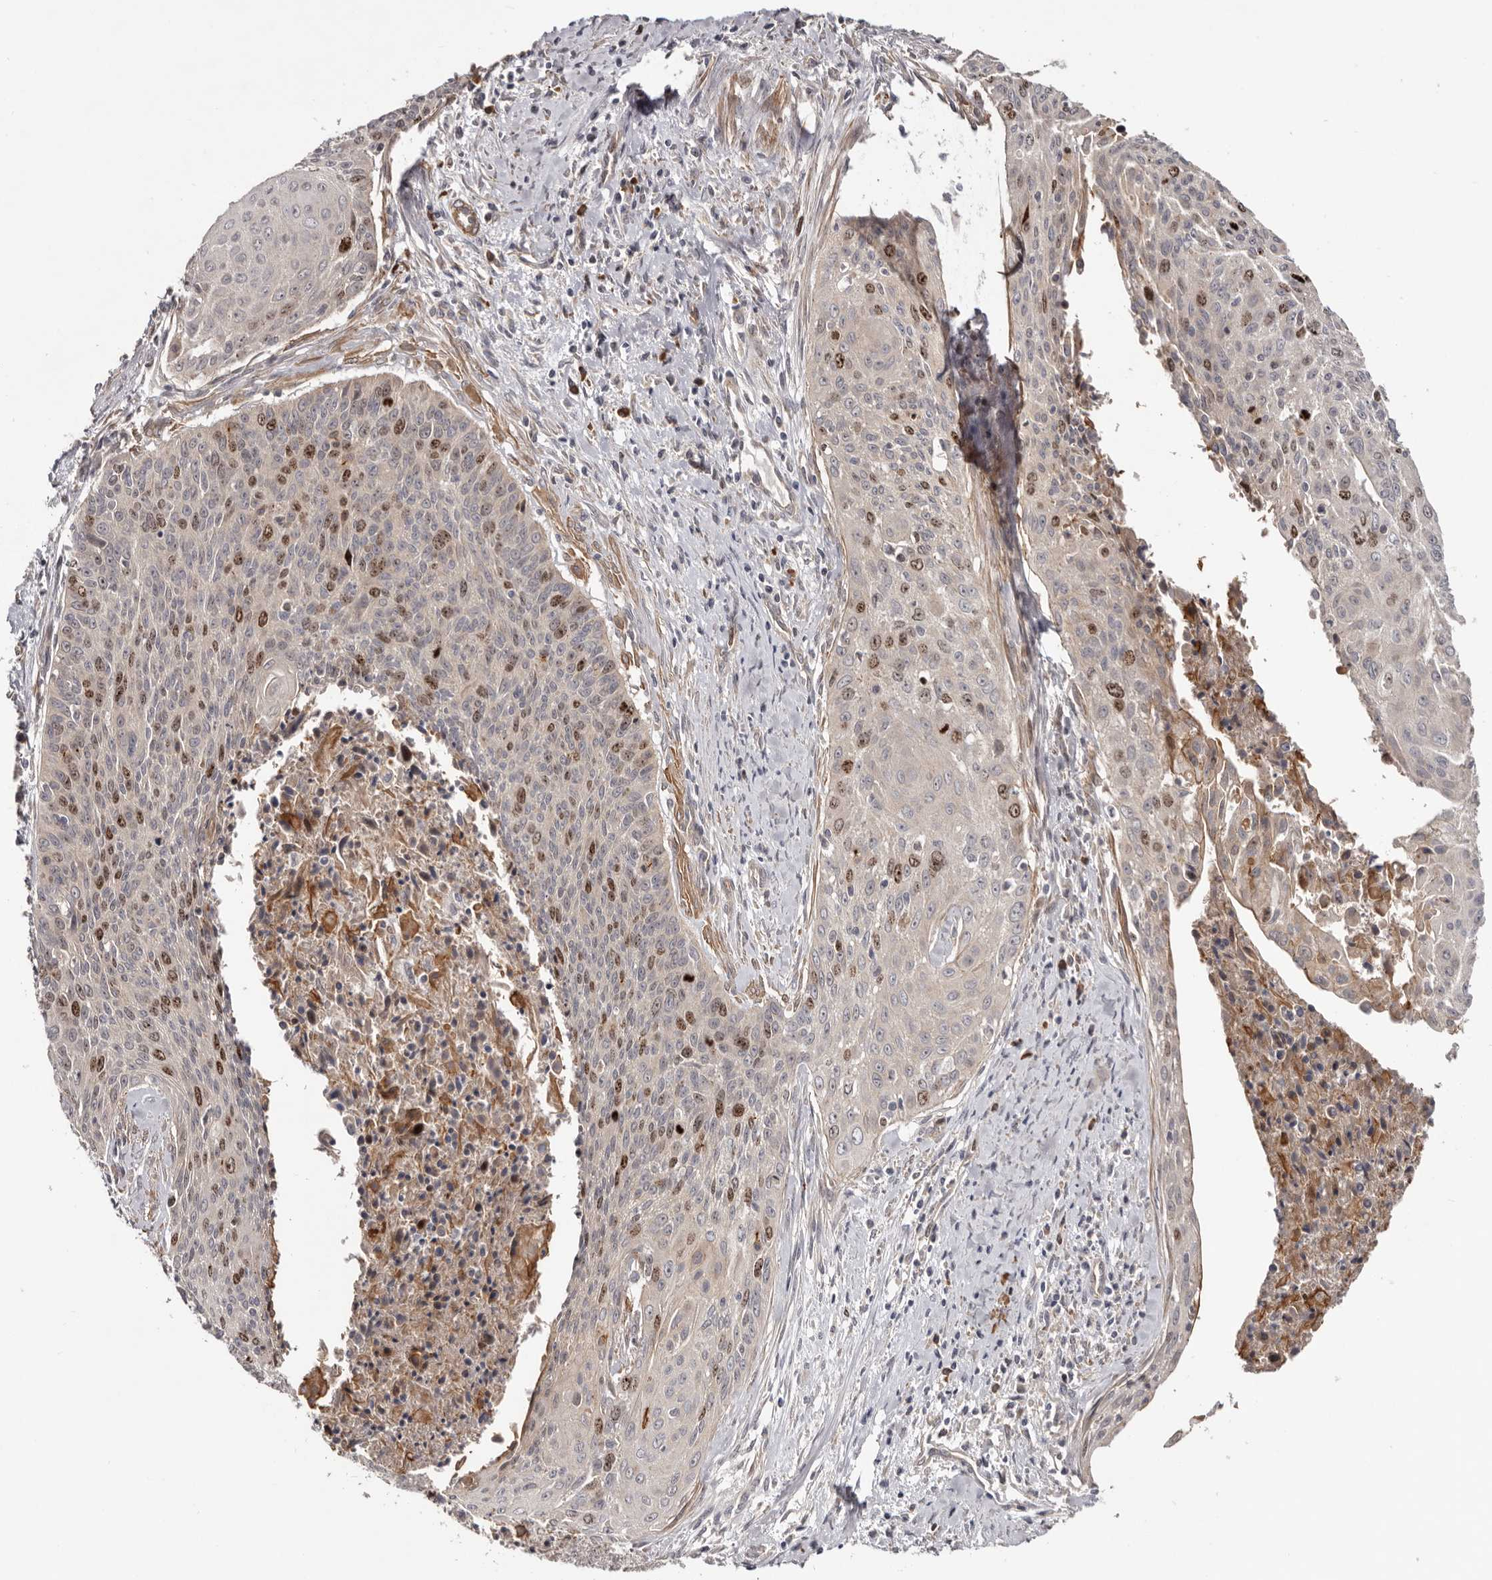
{"staining": {"intensity": "moderate", "quantity": "25%-75%", "location": "nuclear"}, "tissue": "cervical cancer", "cell_type": "Tumor cells", "image_type": "cancer", "snomed": [{"axis": "morphology", "description": "Squamous cell carcinoma, NOS"}, {"axis": "topography", "description": "Cervix"}], "caption": "Protein analysis of squamous cell carcinoma (cervical) tissue exhibits moderate nuclear expression in about 25%-75% of tumor cells.", "gene": "CDCA8", "patient": {"sex": "female", "age": 55}}